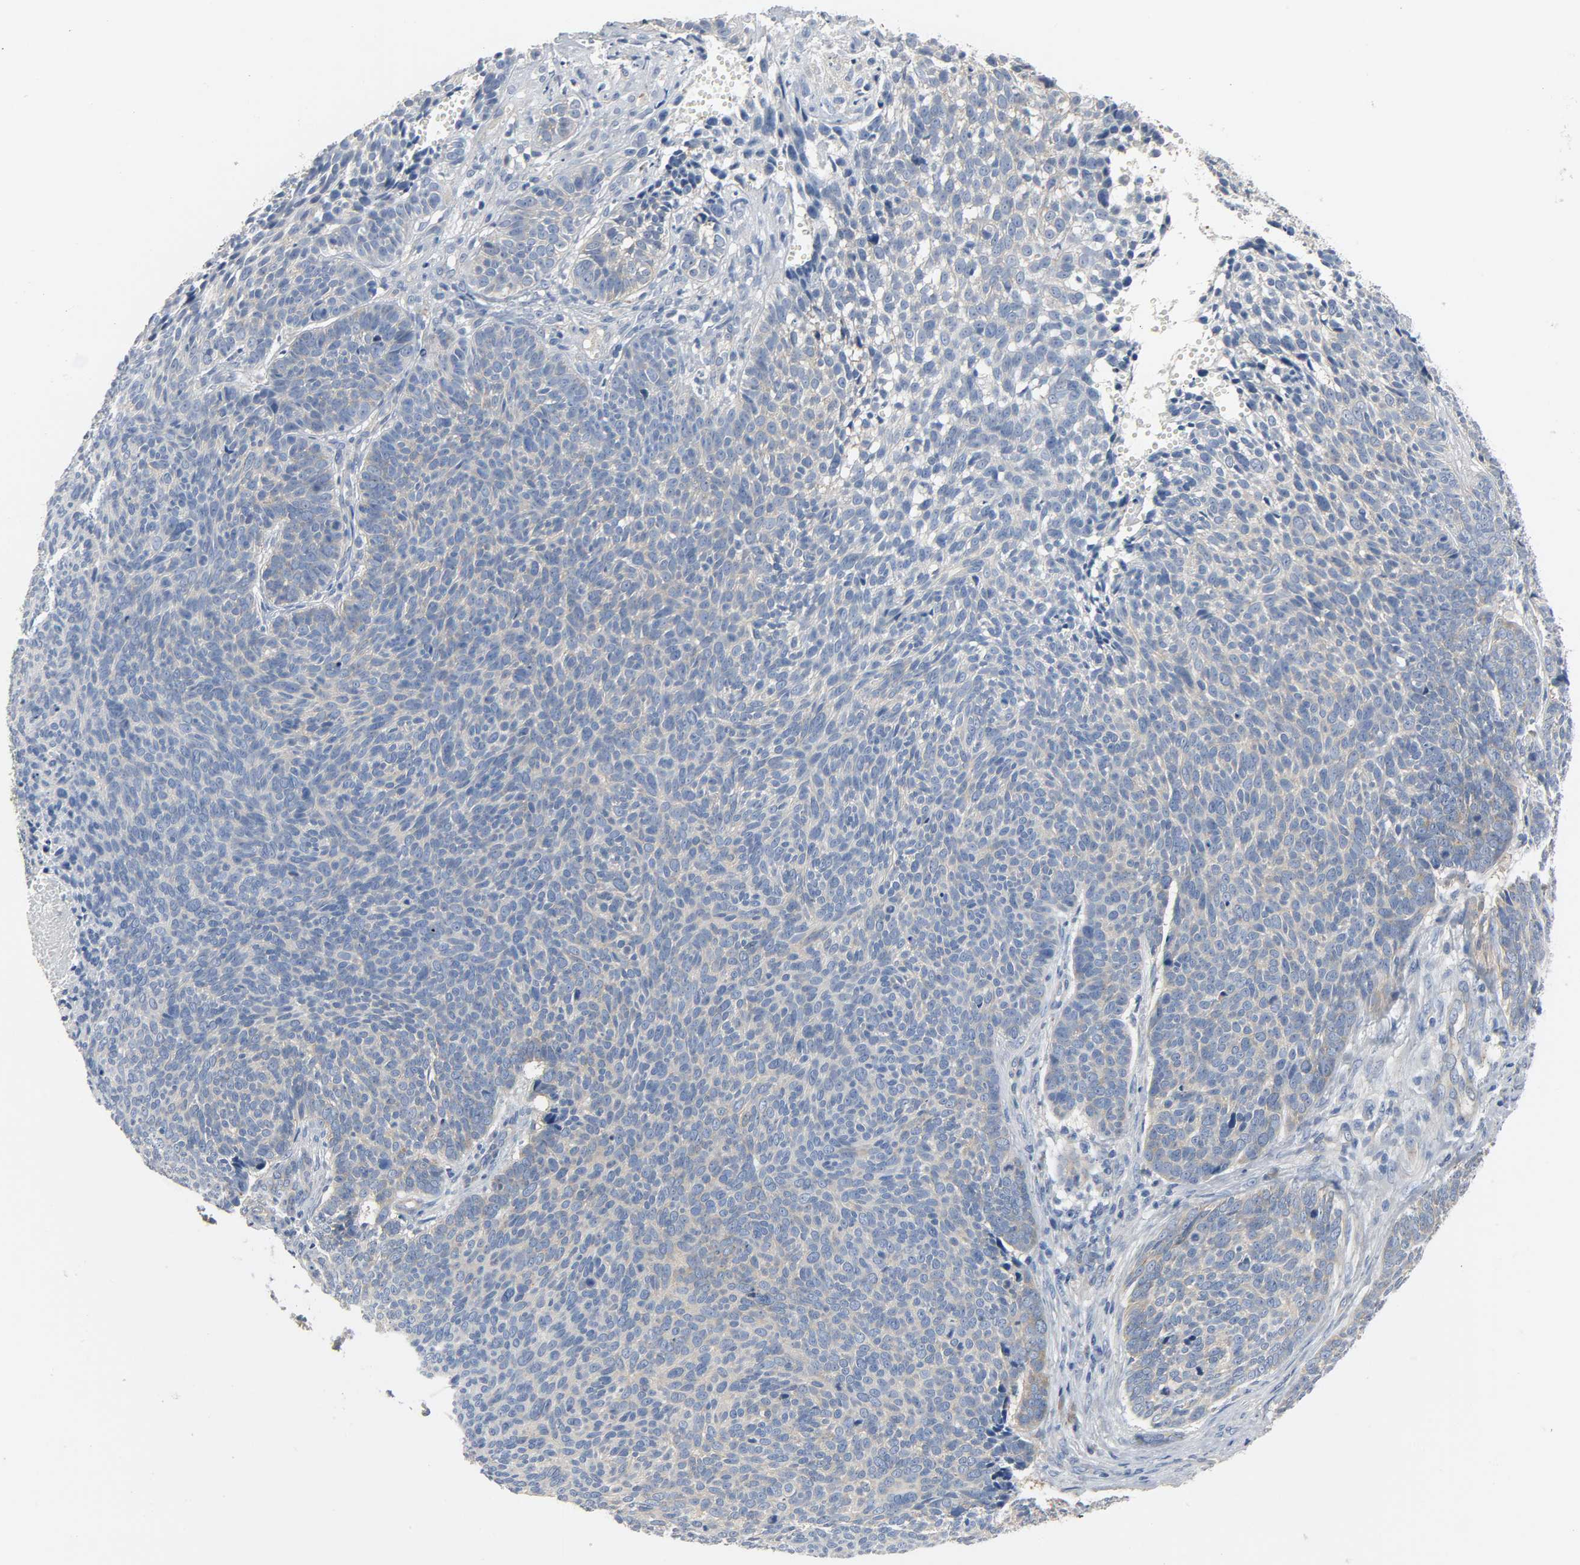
{"staining": {"intensity": "weak", "quantity": "25%-75%", "location": "cytoplasmic/membranous"}, "tissue": "skin cancer", "cell_type": "Tumor cells", "image_type": "cancer", "snomed": [{"axis": "morphology", "description": "Basal cell carcinoma"}, {"axis": "topography", "description": "Skin"}], "caption": "Skin basal cell carcinoma stained for a protein (brown) demonstrates weak cytoplasmic/membranous positive positivity in about 25%-75% of tumor cells.", "gene": "ARPC1A", "patient": {"sex": "male", "age": 84}}